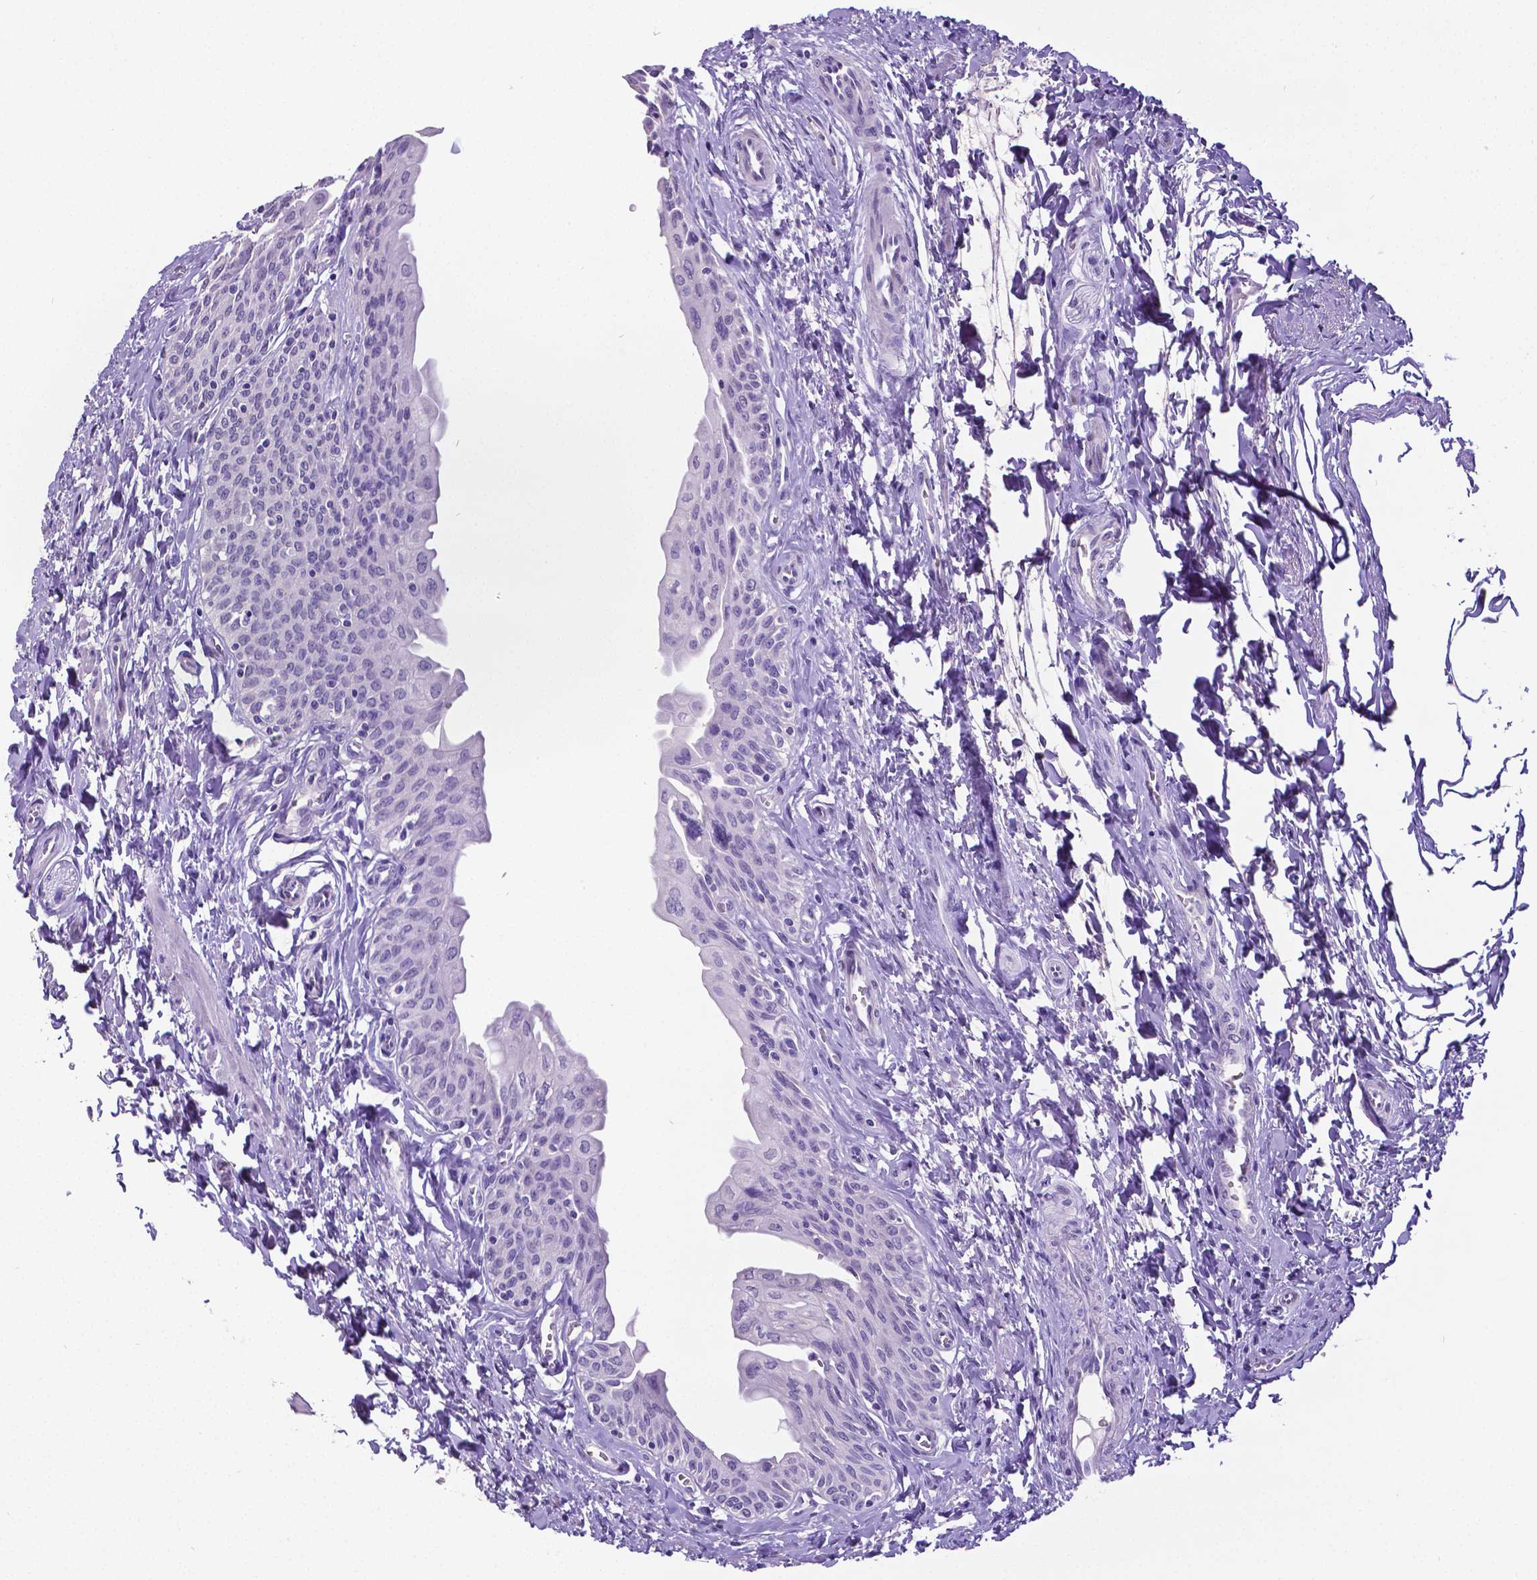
{"staining": {"intensity": "negative", "quantity": "none", "location": "none"}, "tissue": "urinary bladder", "cell_type": "Urothelial cells", "image_type": "normal", "snomed": [{"axis": "morphology", "description": "Normal tissue, NOS"}, {"axis": "topography", "description": "Urinary bladder"}], "caption": "Immunohistochemistry (IHC) micrograph of unremarkable urinary bladder: human urinary bladder stained with DAB displays no significant protein expression in urothelial cells.", "gene": "SATB2", "patient": {"sex": "male", "age": 56}}